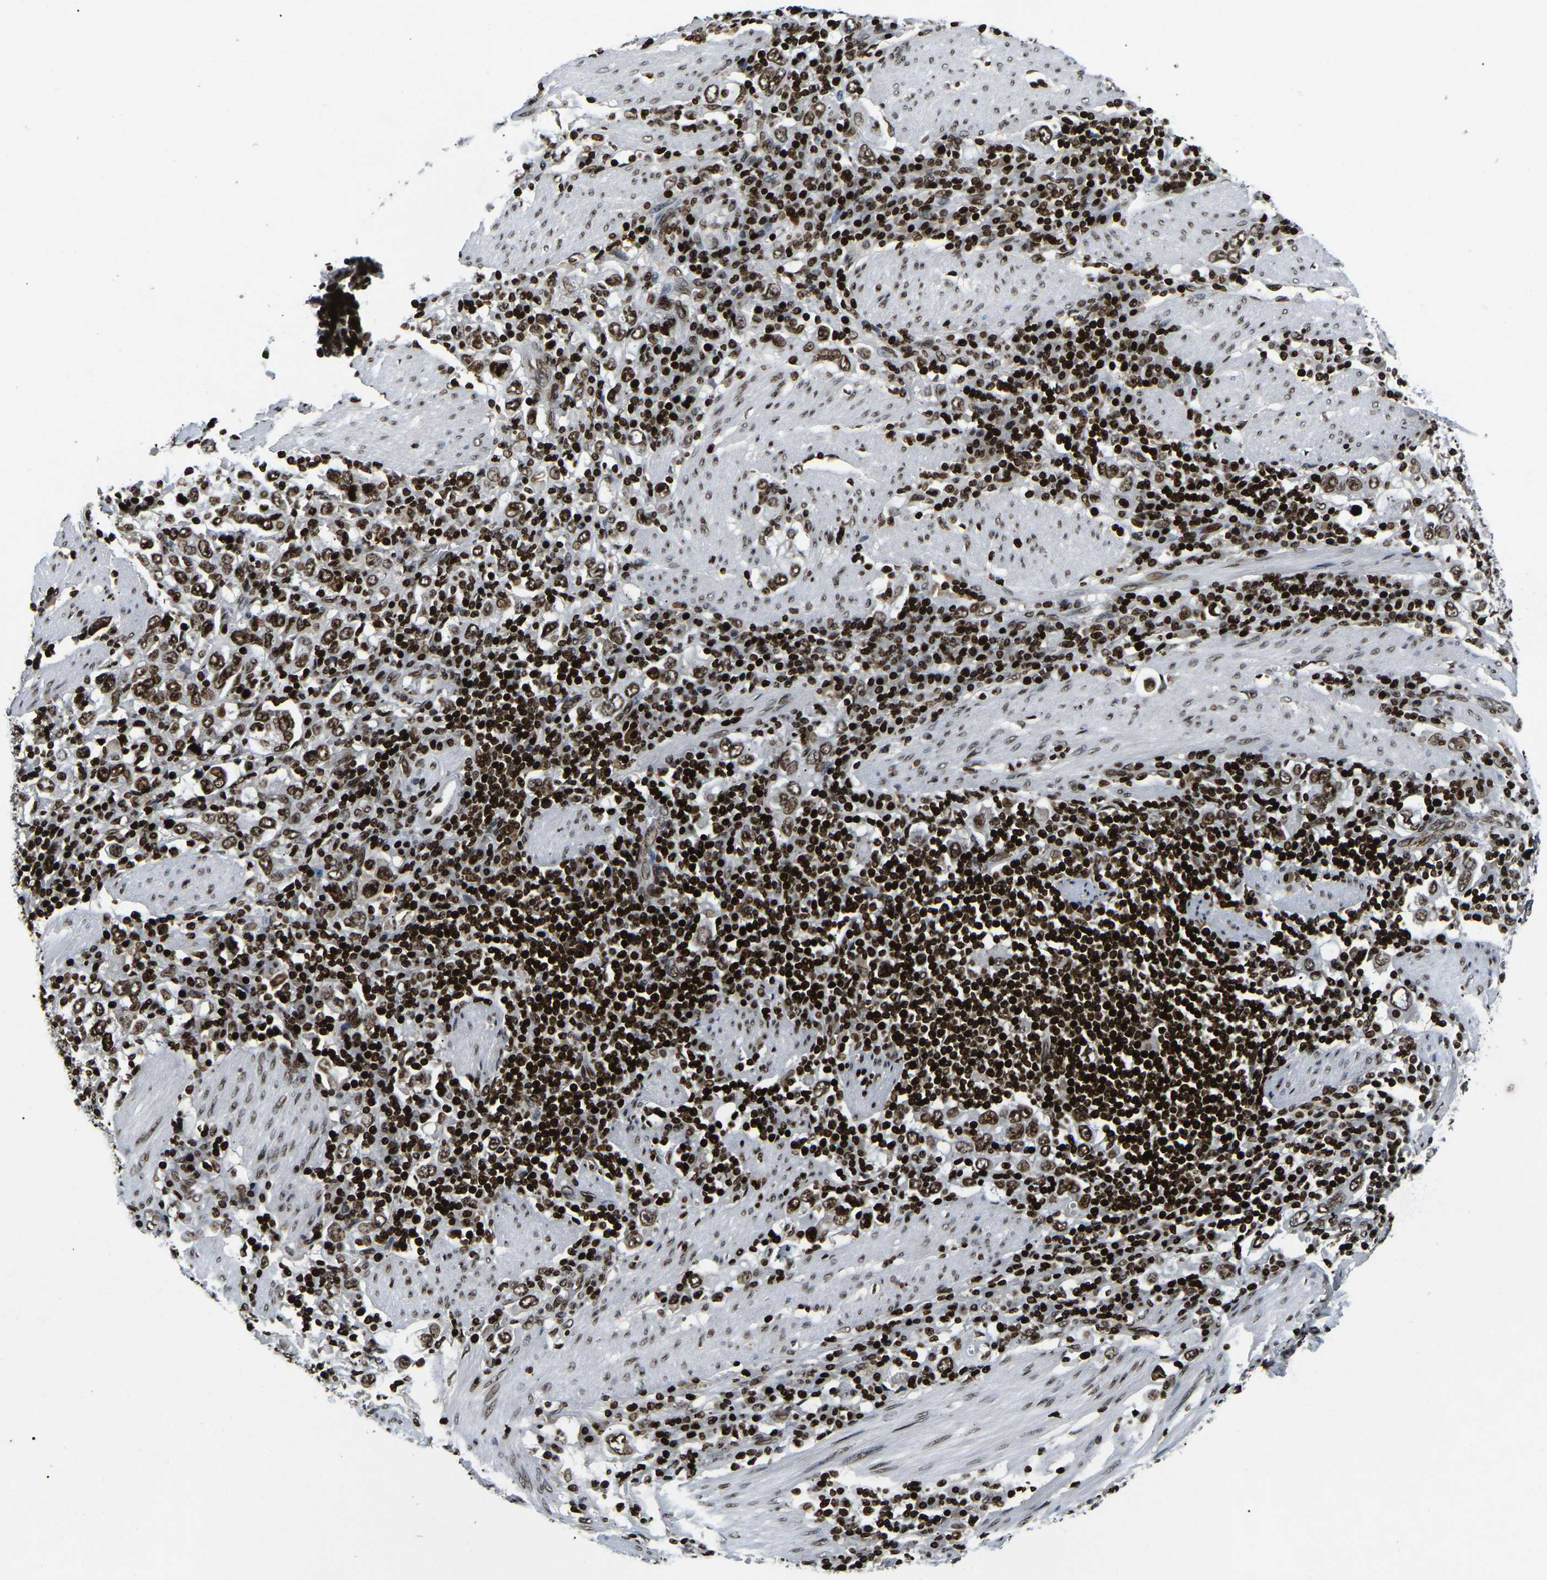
{"staining": {"intensity": "moderate", "quantity": ">75%", "location": "nuclear"}, "tissue": "stomach cancer", "cell_type": "Tumor cells", "image_type": "cancer", "snomed": [{"axis": "morphology", "description": "Adenocarcinoma, NOS"}, {"axis": "topography", "description": "Stomach, upper"}], "caption": "Tumor cells demonstrate moderate nuclear staining in approximately >75% of cells in stomach cancer.", "gene": "LRRC61", "patient": {"sex": "male", "age": 62}}